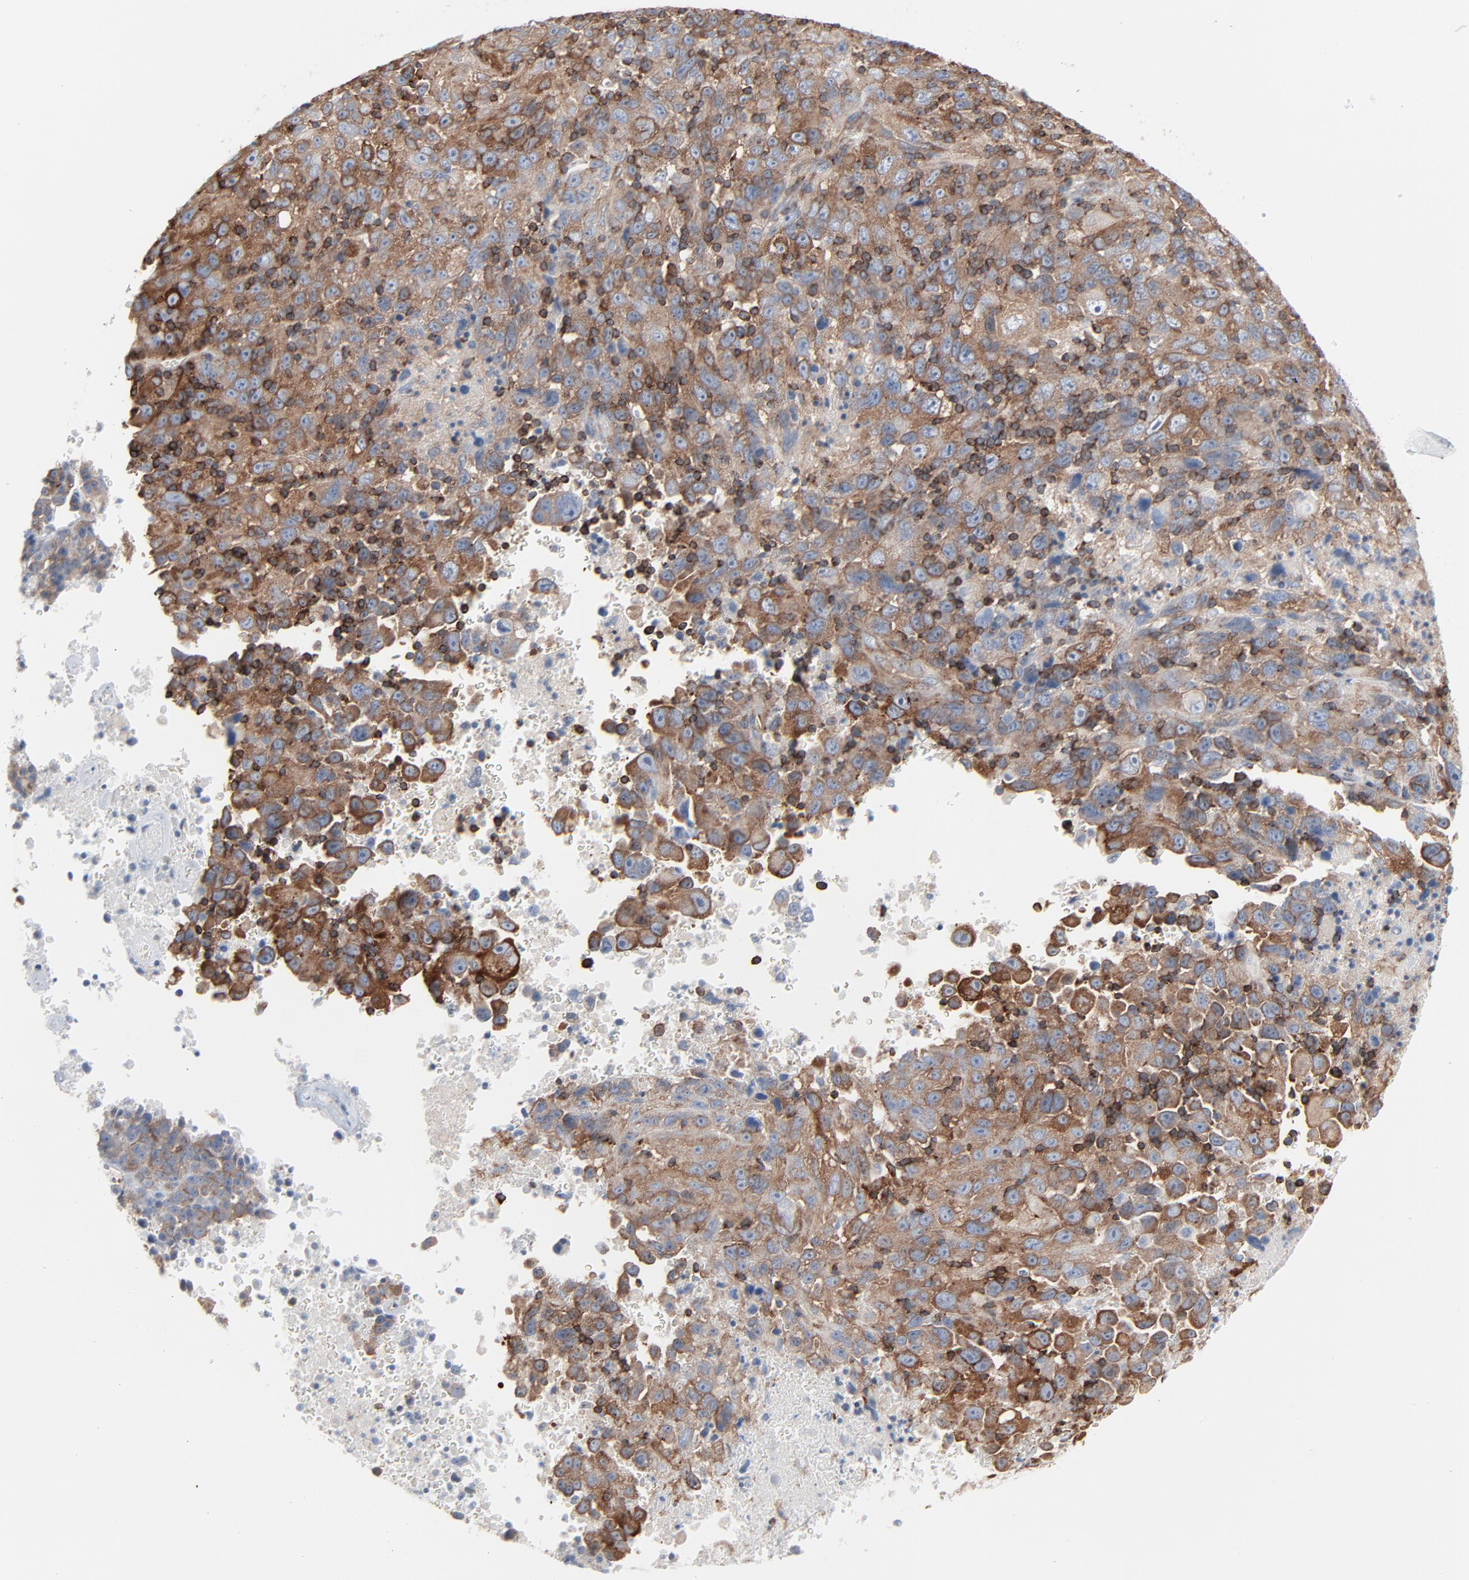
{"staining": {"intensity": "strong", "quantity": ">75%", "location": "cytoplasmic/membranous"}, "tissue": "melanoma", "cell_type": "Tumor cells", "image_type": "cancer", "snomed": [{"axis": "morphology", "description": "Malignant melanoma, Metastatic site"}, {"axis": "topography", "description": "Cerebral cortex"}], "caption": "Malignant melanoma (metastatic site) tissue reveals strong cytoplasmic/membranous staining in about >75% of tumor cells", "gene": "OPTN", "patient": {"sex": "female", "age": 52}}